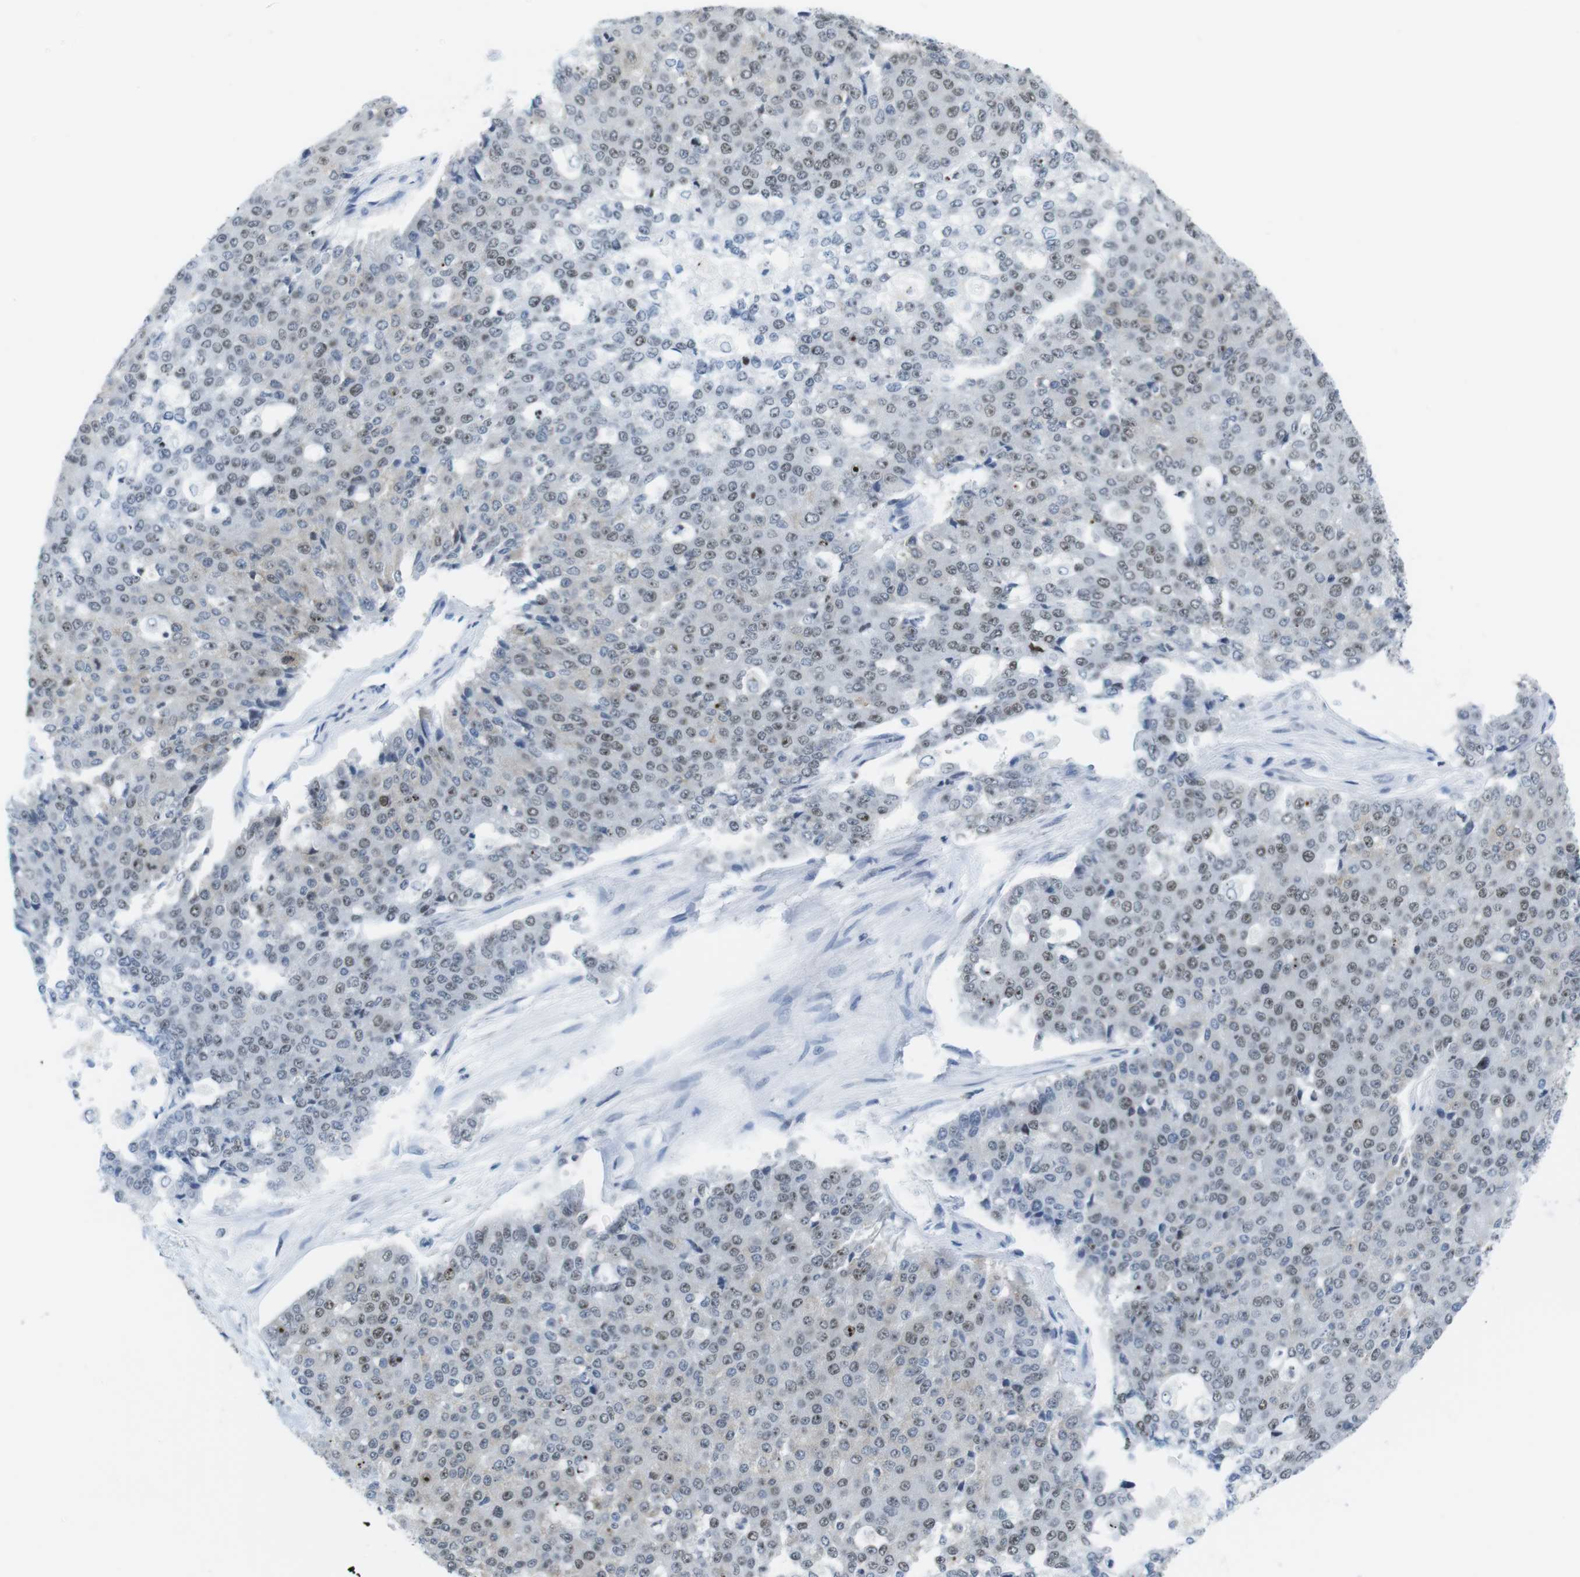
{"staining": {"intensity": "weak", "quantity": "25%-75%", "location": "nuclear"}, "tissue": "pancreatic cancer", "cell_type": "Tumor cells", "image_type": "cancer", "snomed": [{"axis": "morphology", "description": "Adenocarcinoma, NOS"}, {"axis": "topography", "description": "Pancreas"}], "caption": "High-magnification brightfield microscopy of pancreatic adenocarcinoma stained with DAB (3,3'-diaminobenzidine) (brown) and counterstained with hematoxylin (blue). tumor cells exhibit weak nuclear staining is identified in about25%-75% of cells. (DAB (3,3'-diaminobenzidine) = brown stain, brightfield microscopy at high magnification).", "gene": "NIFK", "patient": {"sex": "male", "age": 50}}